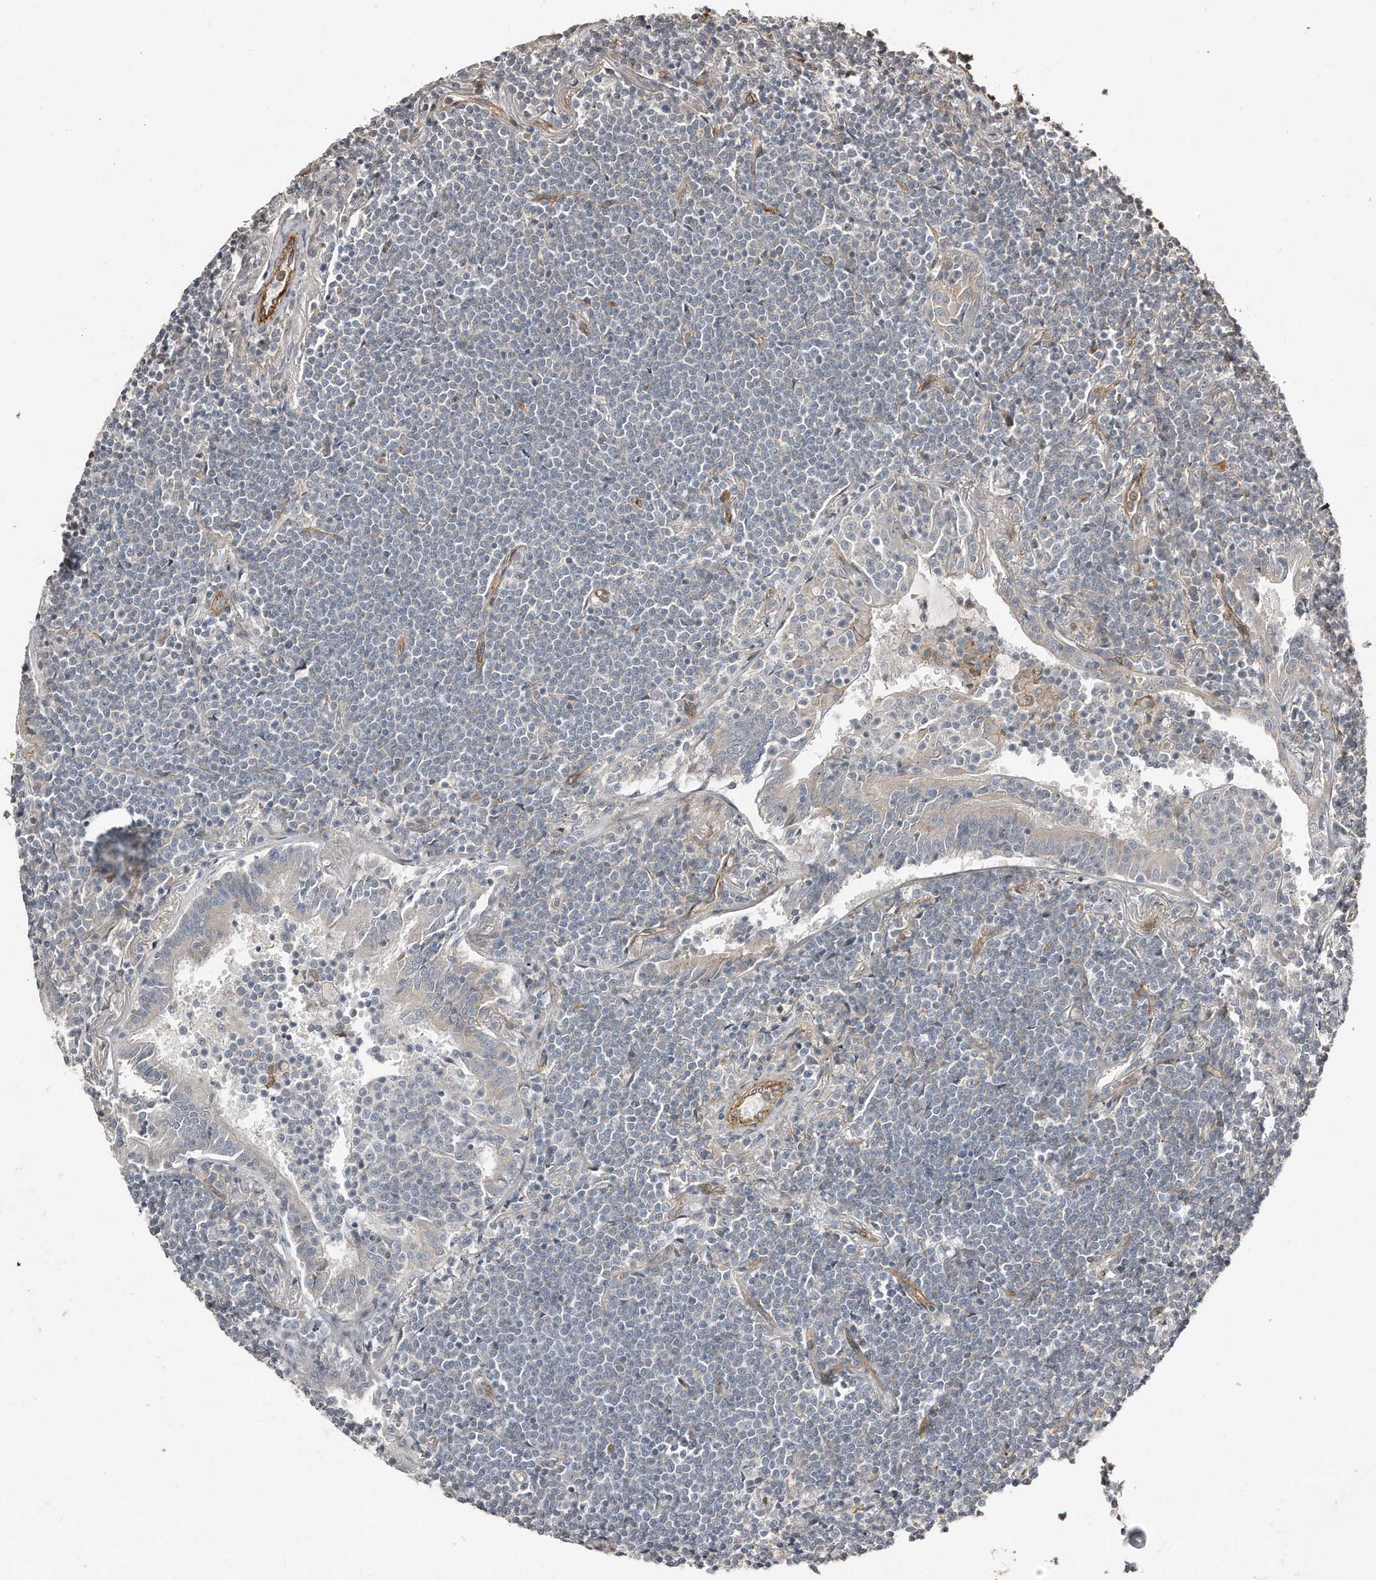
{"staining": {"intensity": "negative", "quantity": "none", "location": "none"}, "tissue": "lymphoma", "cell_type": "Tumor cells", "image_type": "cancer", "snomed": [{"axis": "morphology", "description": "Malignant lymphoma, non-Hodgkin's type, Low grade"}, {"axis": "topography", "description": "Lung"}], "caption": "There is no significant positivity in tumor cells of low-grade malignant lymphoma, non-Hodgkin's type.", "gene": "SNAP47", "patient": {"sex": "female", "age": 71}}